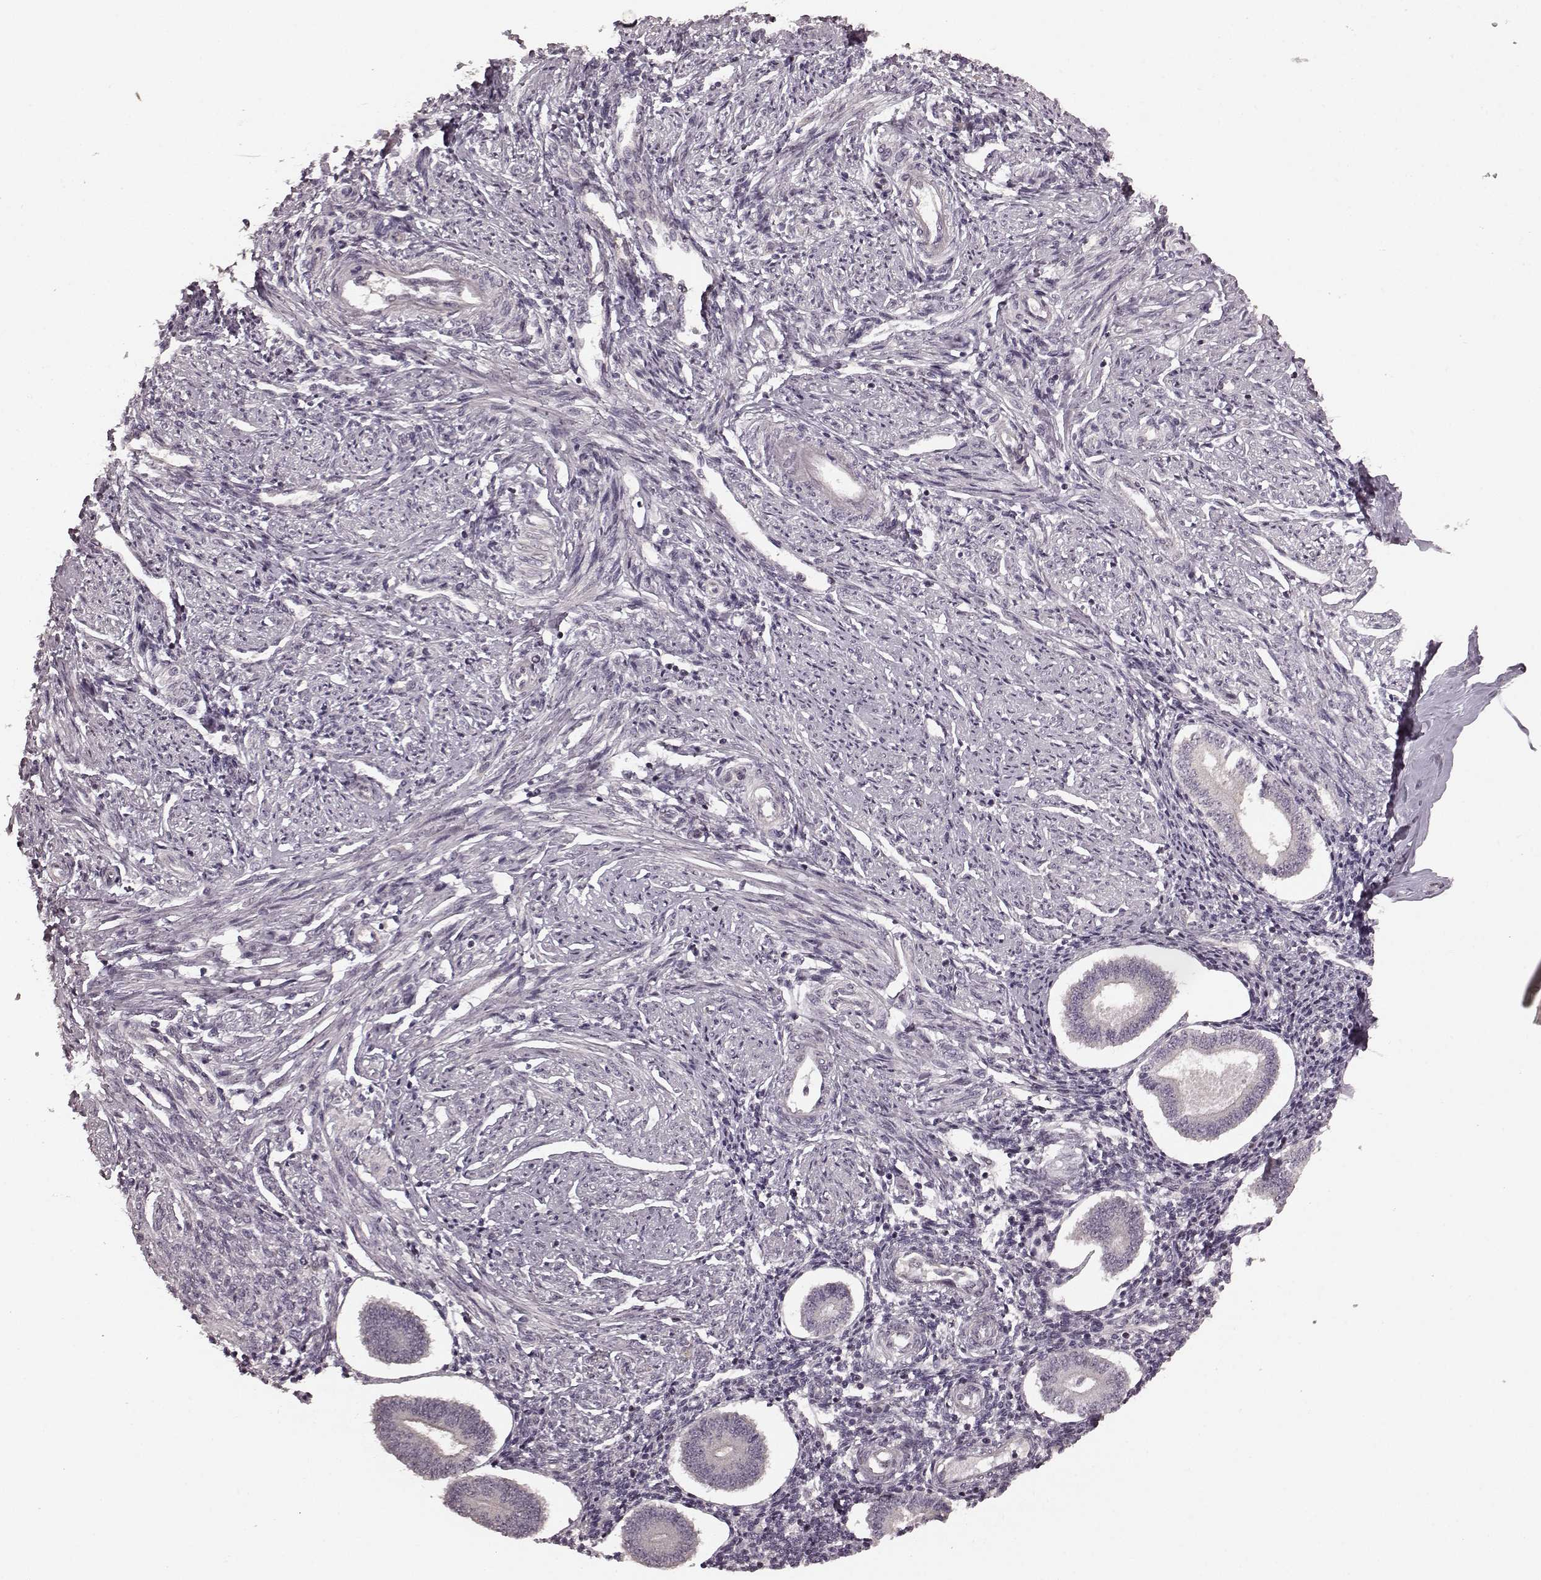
{"staining": {"intensity": "negative", "quantity": "none", "location": "none"}, "tissue": "endometrium", "cell_type": "Cells in endometrial stroma", "image_type": "normal", "snomed": [{"axis": "morphology", "description": "Normal tissue, NOS"}, {"axis": "topography", "description": "Endometrium"}], "caption": "Immunohistochemistry of benign human endometrium demonstrates no positivity in cells in endometrial stroma.", "gene": "PLCB4", "patient": {"sex": "female", "age": 40}}